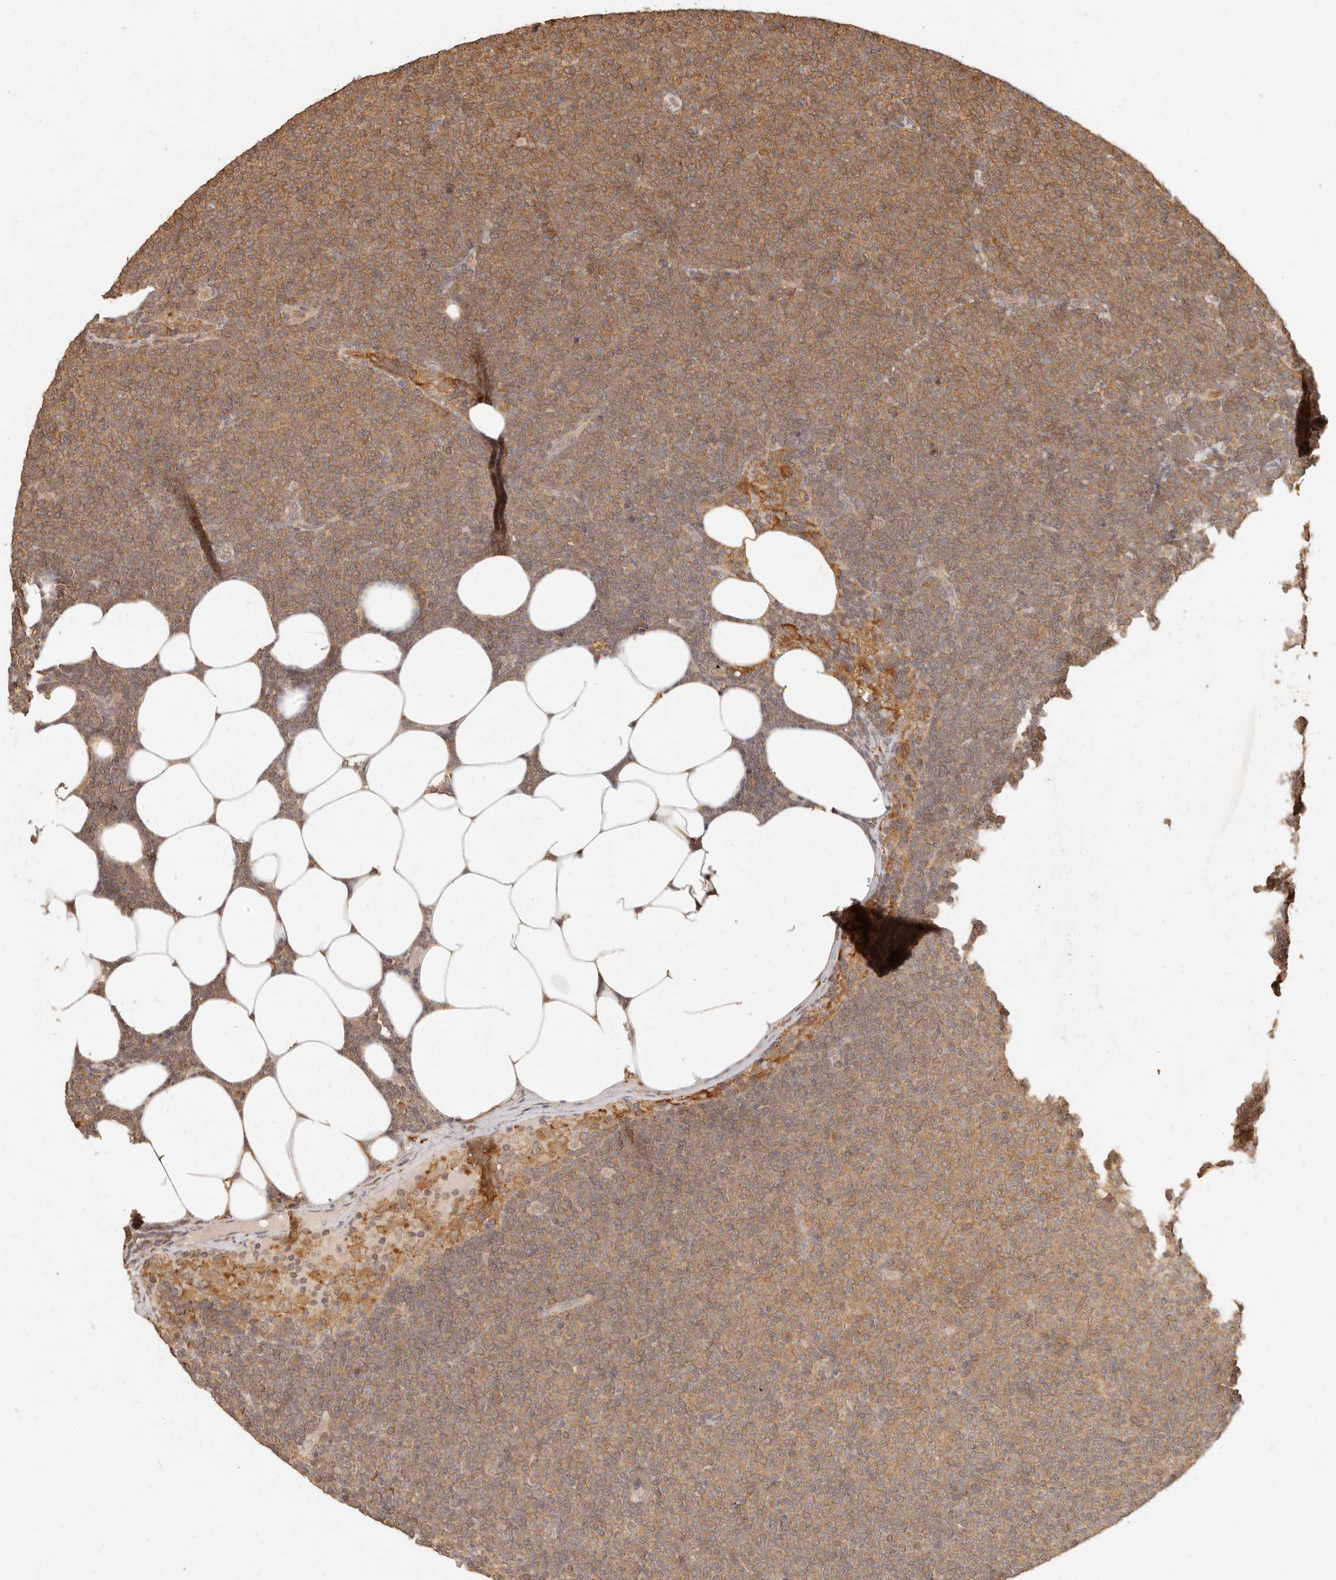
{"staining": {"intensity": "weak", "quantity": ">75%", "location": "cytoplasmic/membranous"}, "tissue": "lymphoma", "cell_type": "Tumor cells", "image_type": "cancer", "snomed": [{"axis": "morphology", "description": "Malignant lymphoma, non-Hodgkin's type, Low grade"}, {"axis": "topography", "description": "Lymph node"}], "caption": "Immunohistochemical staining of human lymphoma shows low levels of weak cytoplasmic/membranous protein positivity in approximately >75% of tumor cells.", "gene": "INTS11", "patient": {"sex": "female", "age": 53}}